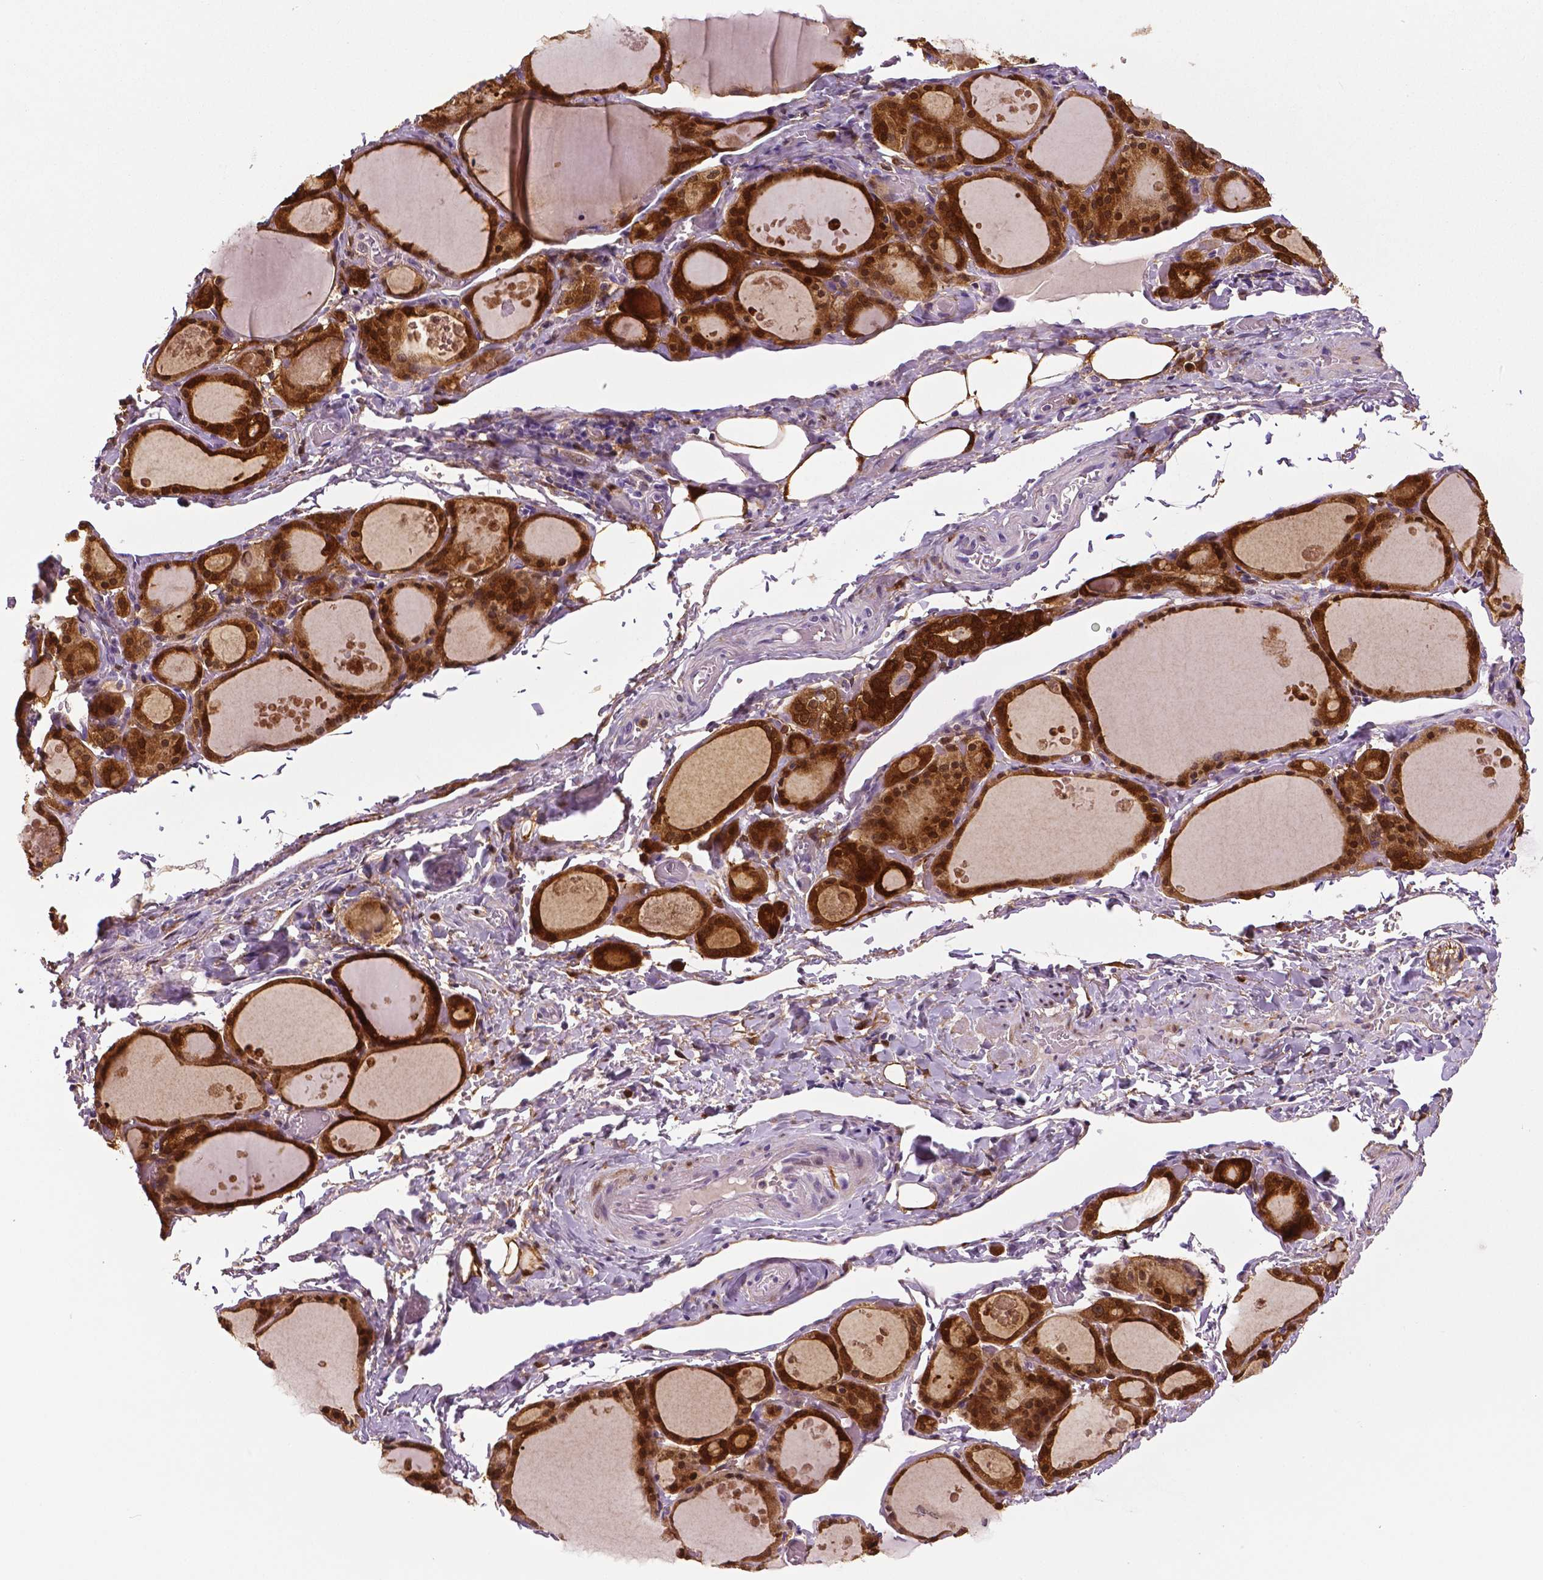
{"staining": {"intensity": "strong", "quantity": ">75%", "location": "cytoplasmic/membranous,nuclear"}, "tissue": "thyroid gland", "cell_type": "Glandular cells", "image_type": "normal", "snomed": [{"axis": "morphology", "description": "Normal tissue, NOS"}, {"axis": "topography", "description": "Thyroid gland"}], "caption": "Immunohistochemical staining of unremarkable human thyroid gland displays >75% levels of strong cytoplasmic/membranous,nuclear protein positivity in approximately >75% of glandular cells. (brown staining indicates protein expression, while blue staining denotes nuclei).", "gene": "PHGDH", "patient": {"sex": "male", "age": 68}}